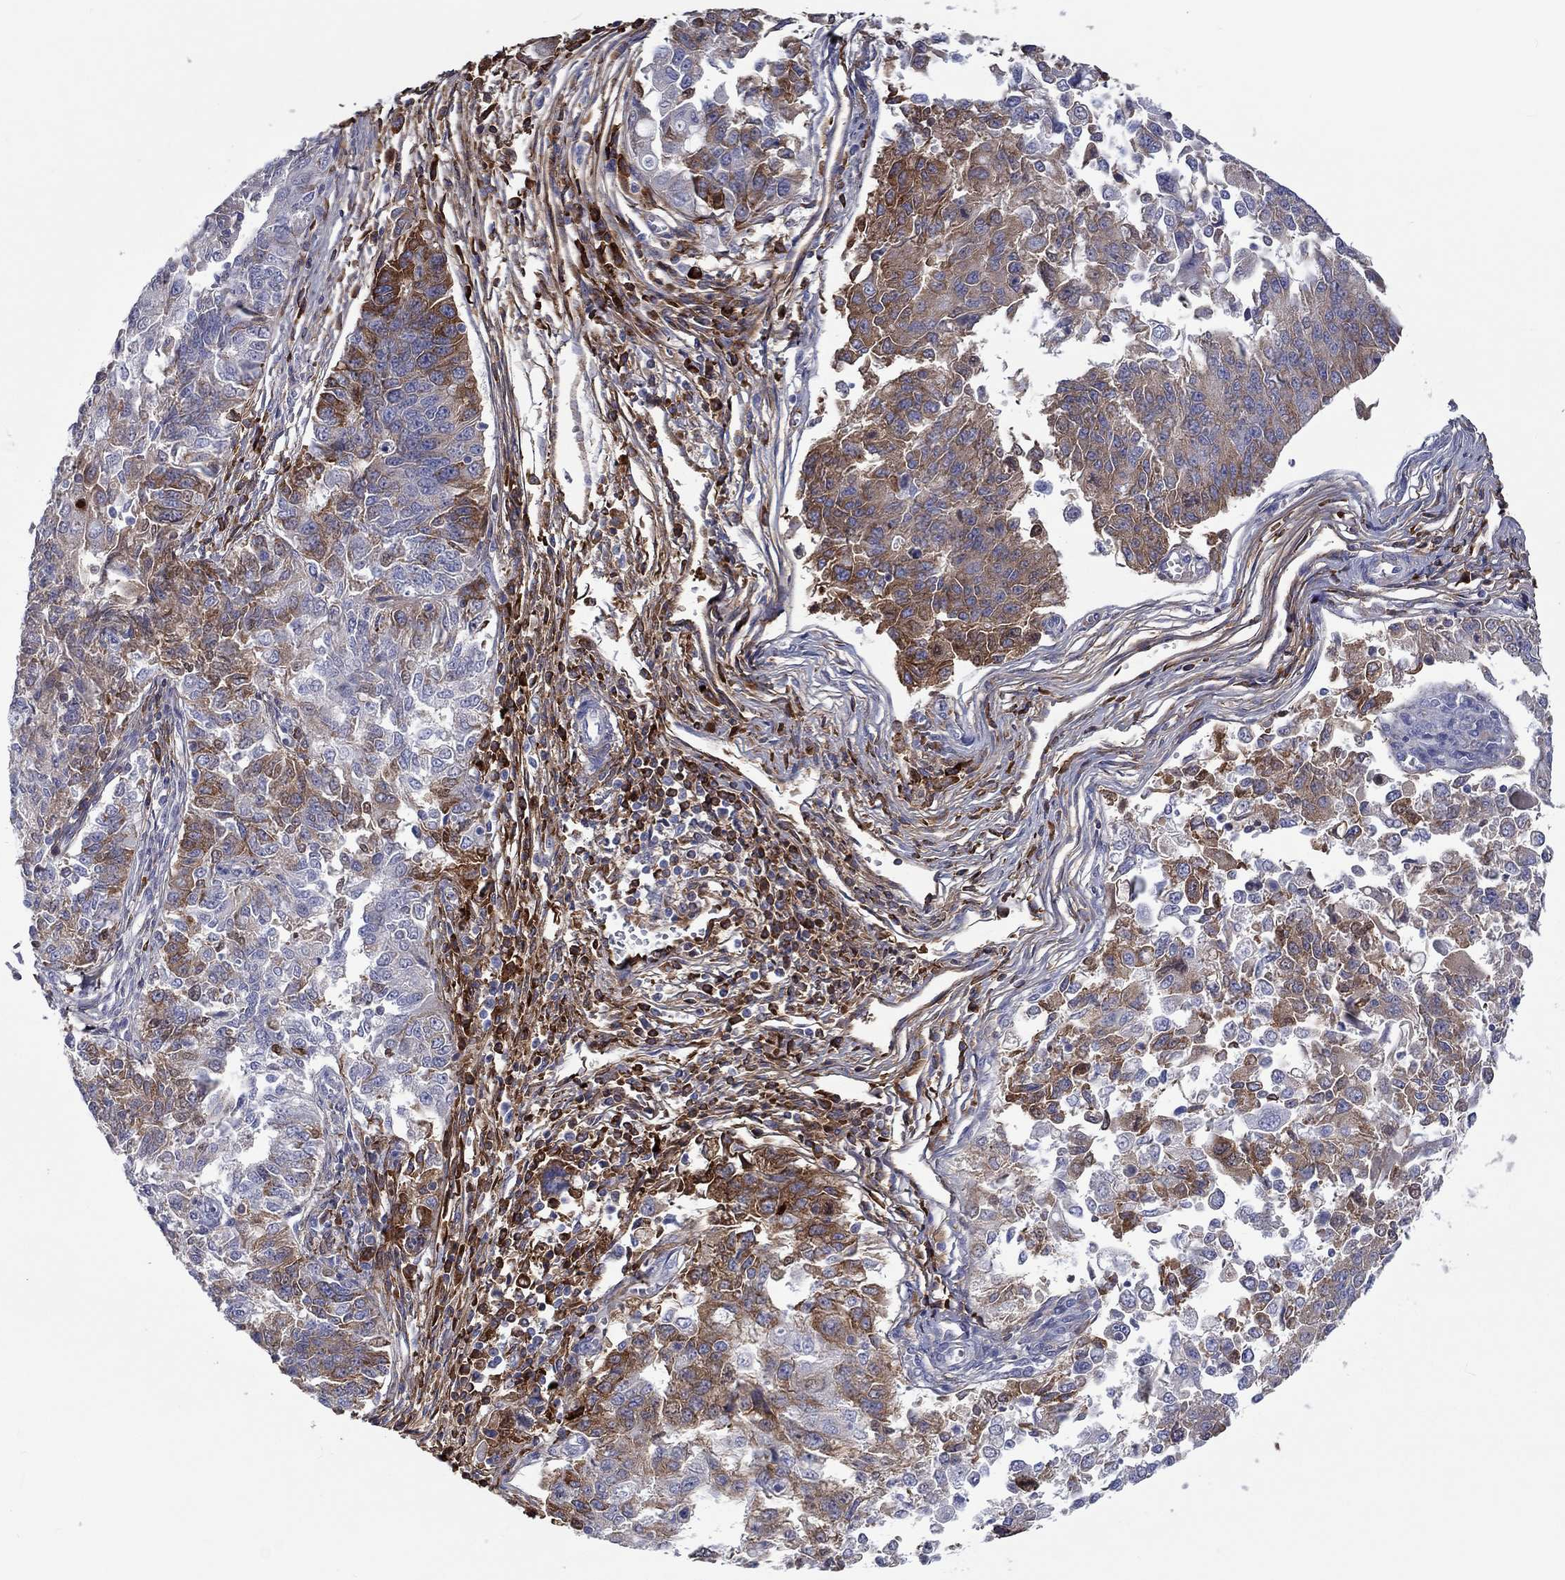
{"staining": {"intensity": "strong", "quantity": "<25%", "location": "cytoplasmic/membranous"}, "tissue": "endometrial cancer", "cell_type": "Tumor cells", "image_type": "cancer", "snomed": [{"axis": "morphology", "description": "Adenocarcinoma, NOS"}, {"axis": "topography", "description": "Endometrium"}], "caption": "High-magnification brightfield microscopy of endometrial adenocarcinoma stained with DAB (3,3'-diaminobenzidine) (brown) and counterstained with hematoxylin (blue). tumor cells exhibit strong cytoplasmic/membranous expression is seen in about<25% of cells.", "gene": "TGFBI", "patient": {"sex": "female", "age": 43}}